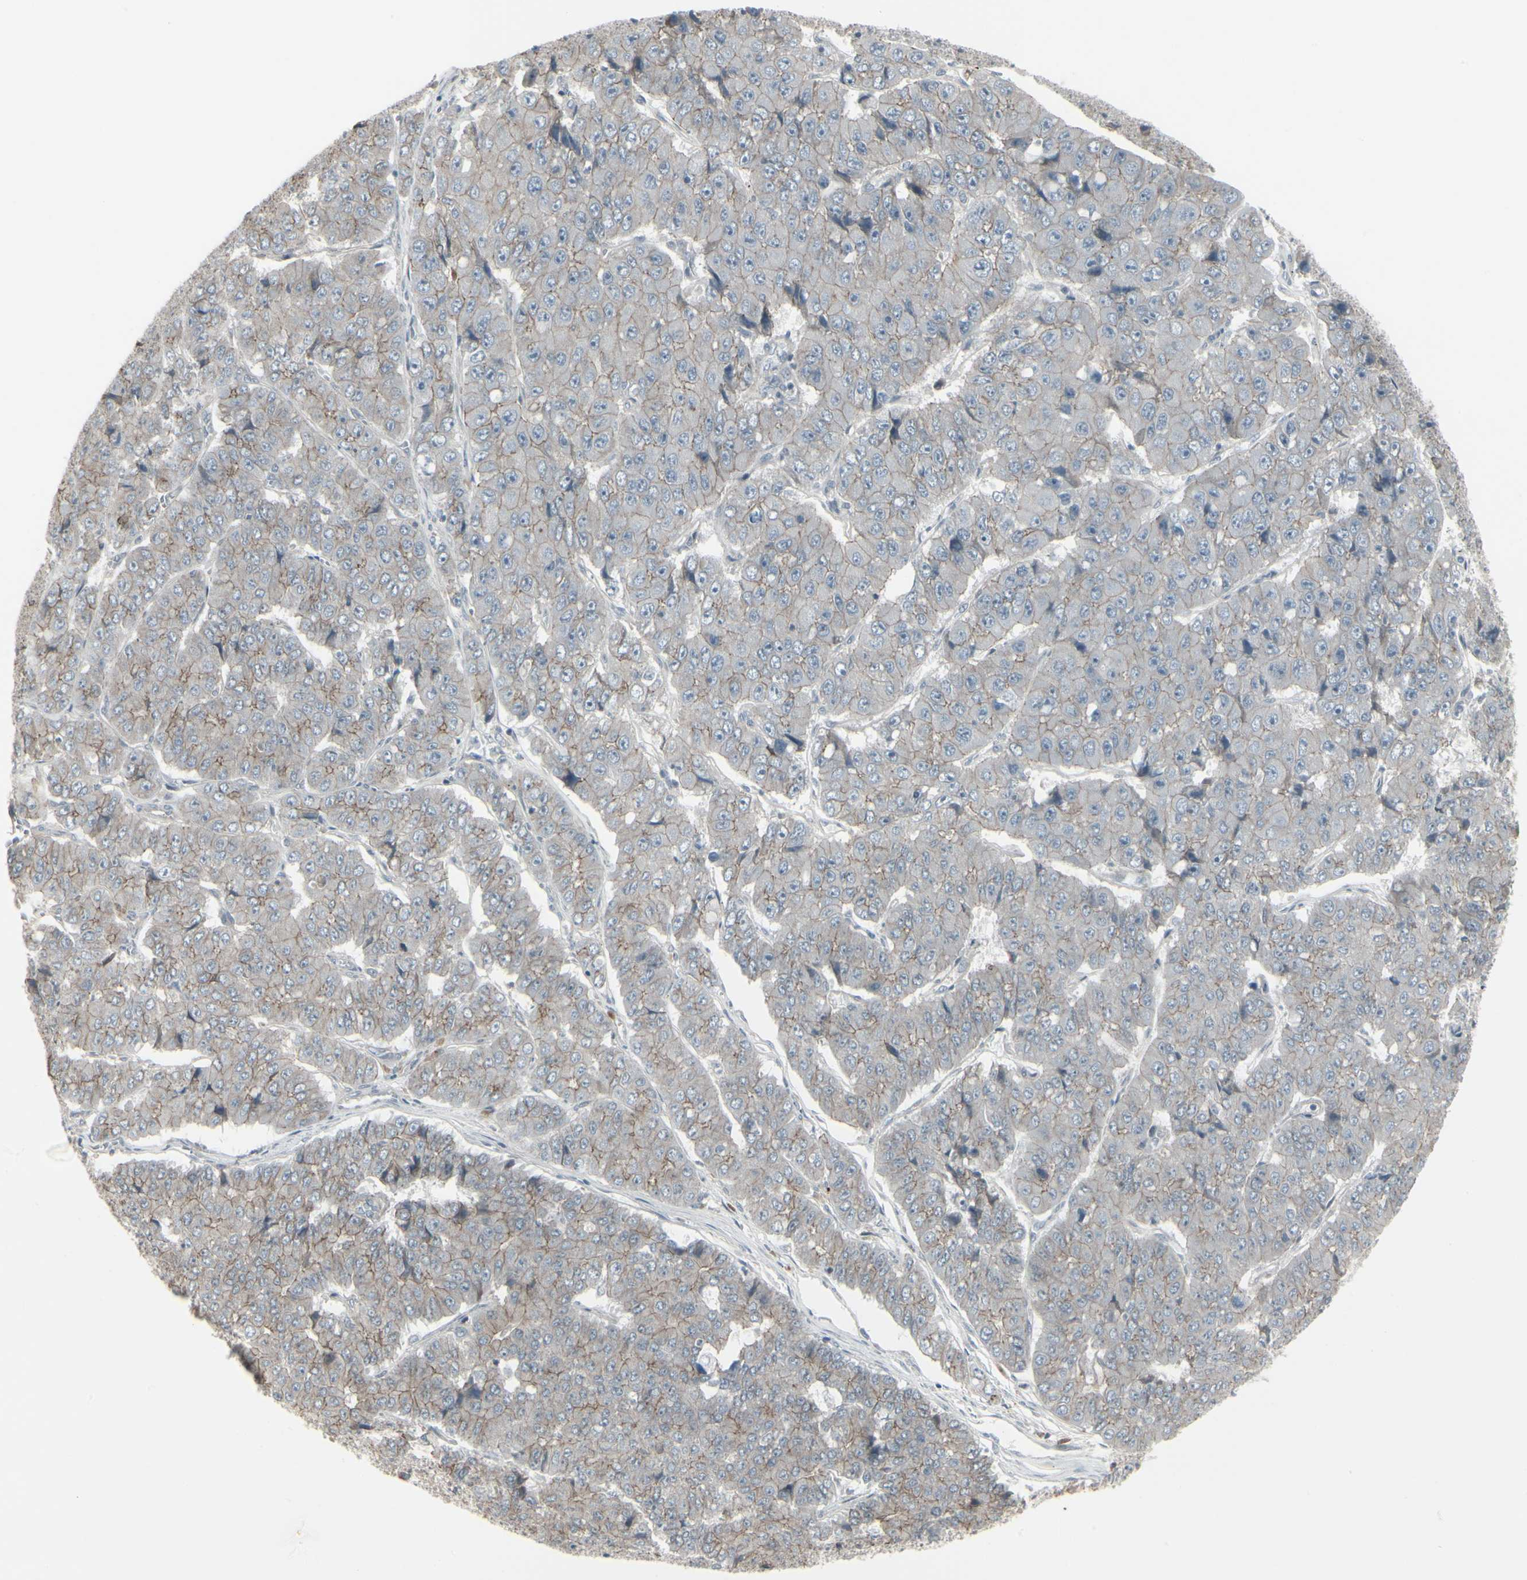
{"staining": {"intensity": "moderate", "quantity": ">75%", "location": "cytoplasmic/membranous"}, "tissue": "pancreatic cancer", "cell_type": "Tumor cells", "image_type": "cancer", "snomed": [{"axis": "morphology", "description": "Adenocarcinoma, NOS"}, {"axis": "topography", "description": "Pancreas"}], "caption": "Tumor cells demonstrate moderate cytoplasmic/membranous expression in approximately >75% of cells in pancreatic cancer.", "gene": "EPS15", "patient": {"sex": "male", "age": 50}}